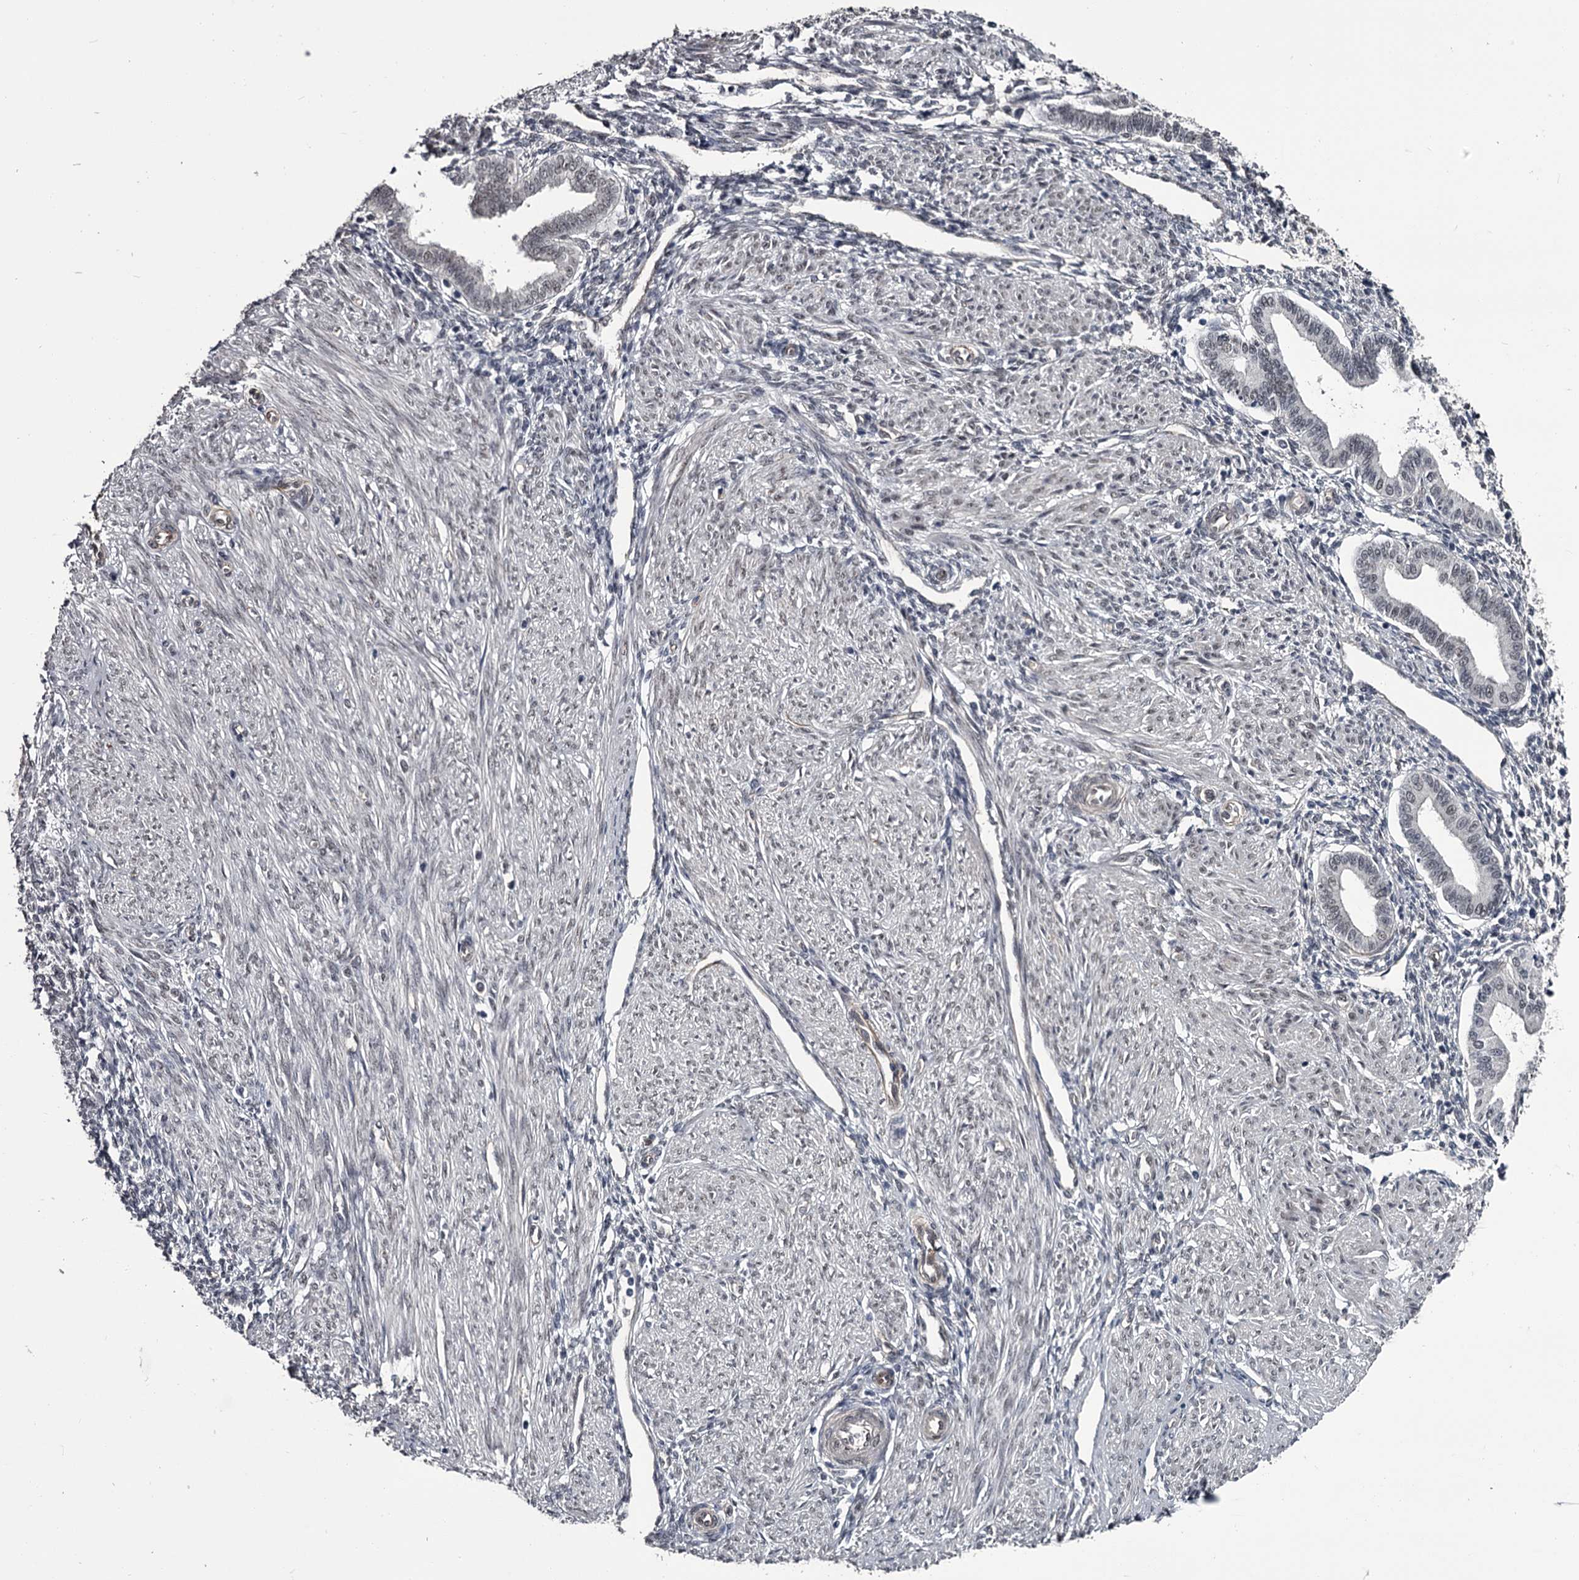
{"staining": {"intensity": "negative", "quantity": "none", "location": "none"}, "tissue": "endometrium", "cell_type": "Cells in endometrial stroma", "image_type": "normal", "snomed": [{"axis": "morphology", "description": "Normal tissue, NOS"}, {"axis": "topography", "description": "Endometrium"}], "caption": "Immunohistochemical staining of benign human endometrium displays no significant positivity in cells in endometrial stroma. (DAB IHC with hematoxylin counter stain).", "gene": "PRPF40B", "patient": {"sex": "female", "age": 53}}